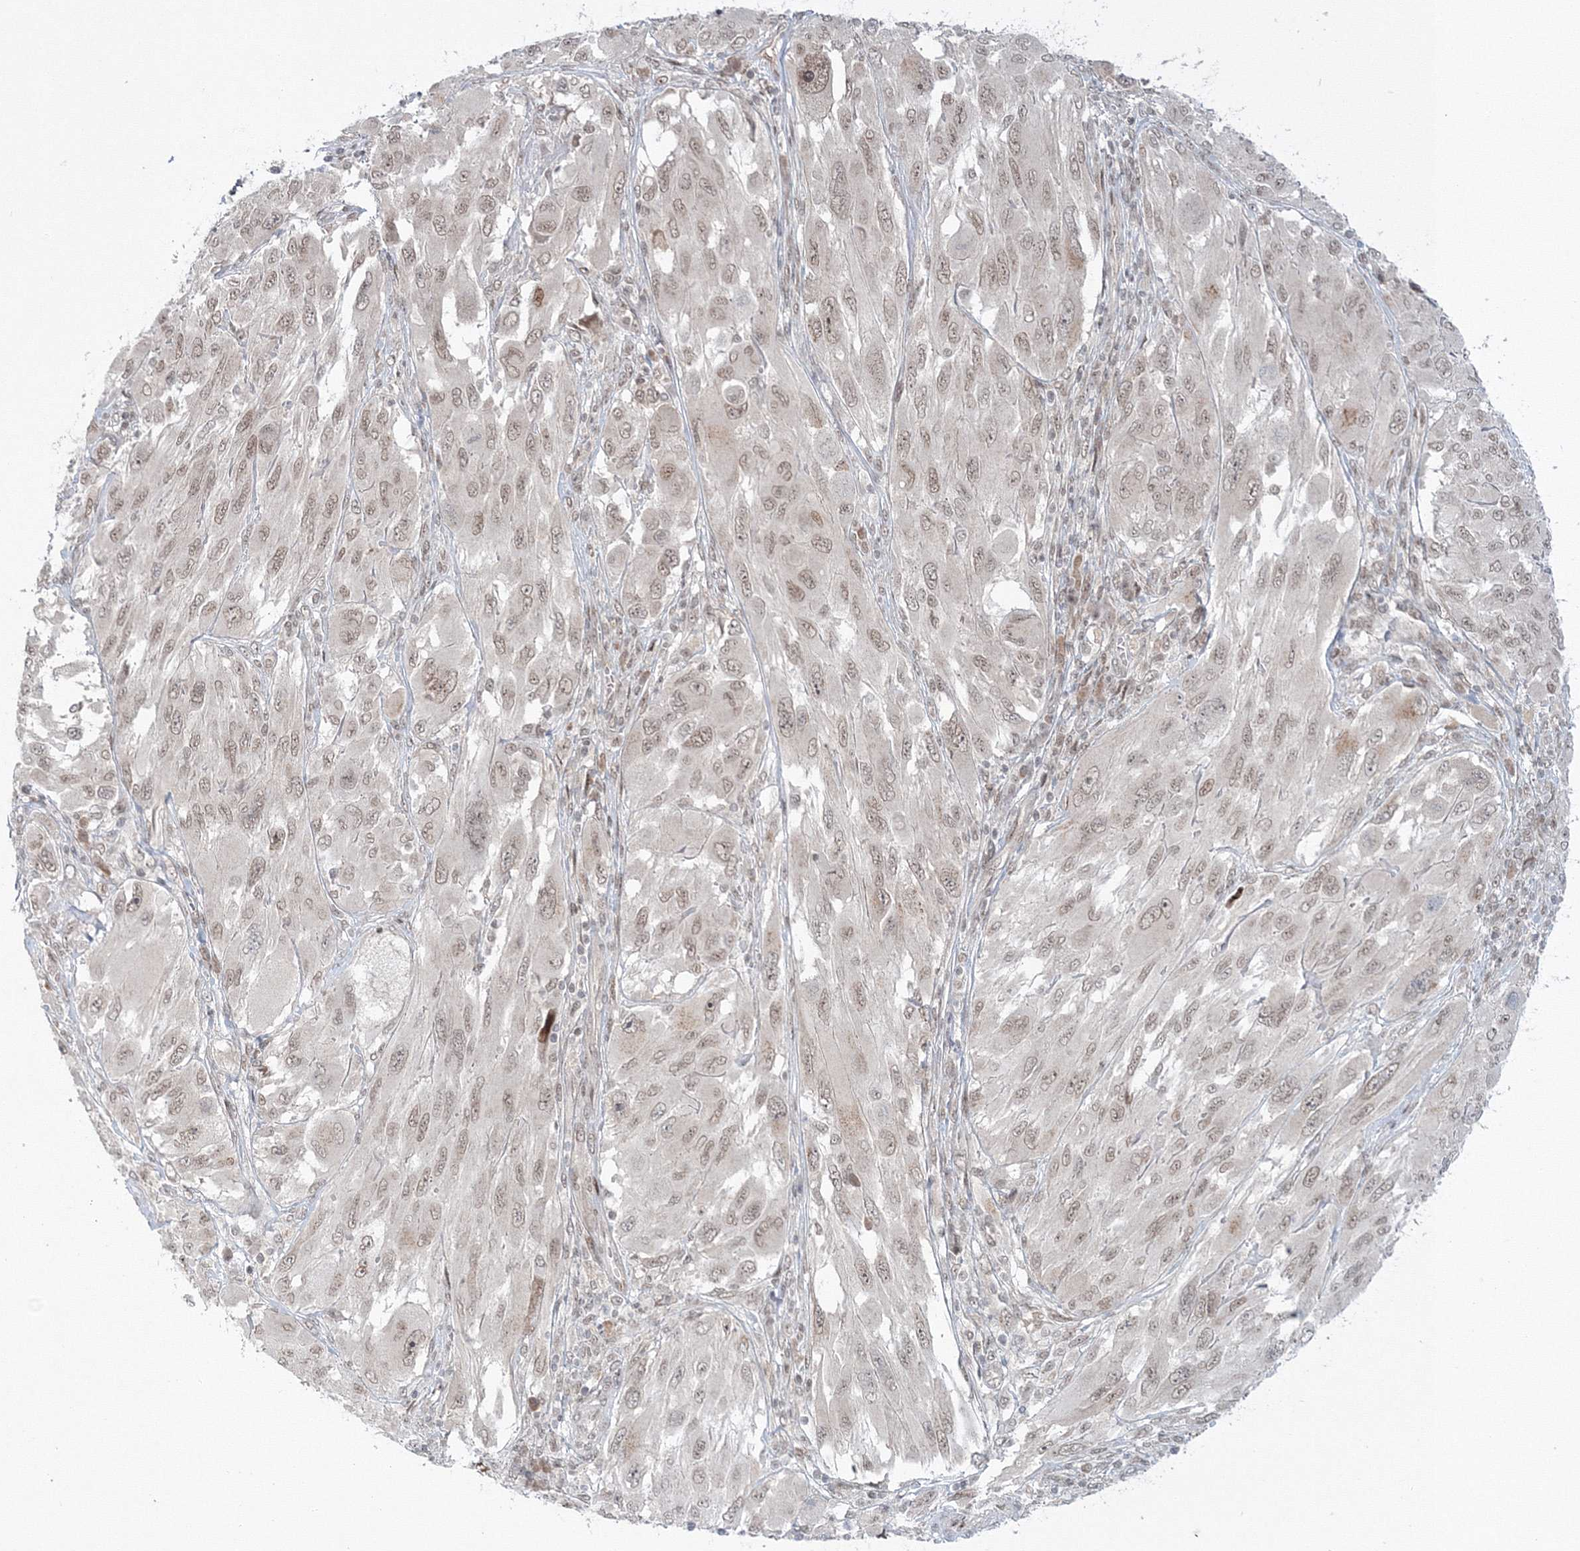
{"staining": {"intensity": "weak", "quantity": "25%-75%", "location": "nuclear"}, "tissue": "melanoma", "cell_type": "Tumor cells", "image_type": "cancer", "snomed": [{"axis": "morphology", "description": "Malignant melanoma, NOS"}, {"axis": "topography", "description": "Skin"}], "caption": "Melanoma tissue shows weak nuclear staining in approximately 25%-75% of tumor cells, visualized by immunohistochemistry.", "gene": "NOA1", "patient": {"sex": "female", "age": 91}}